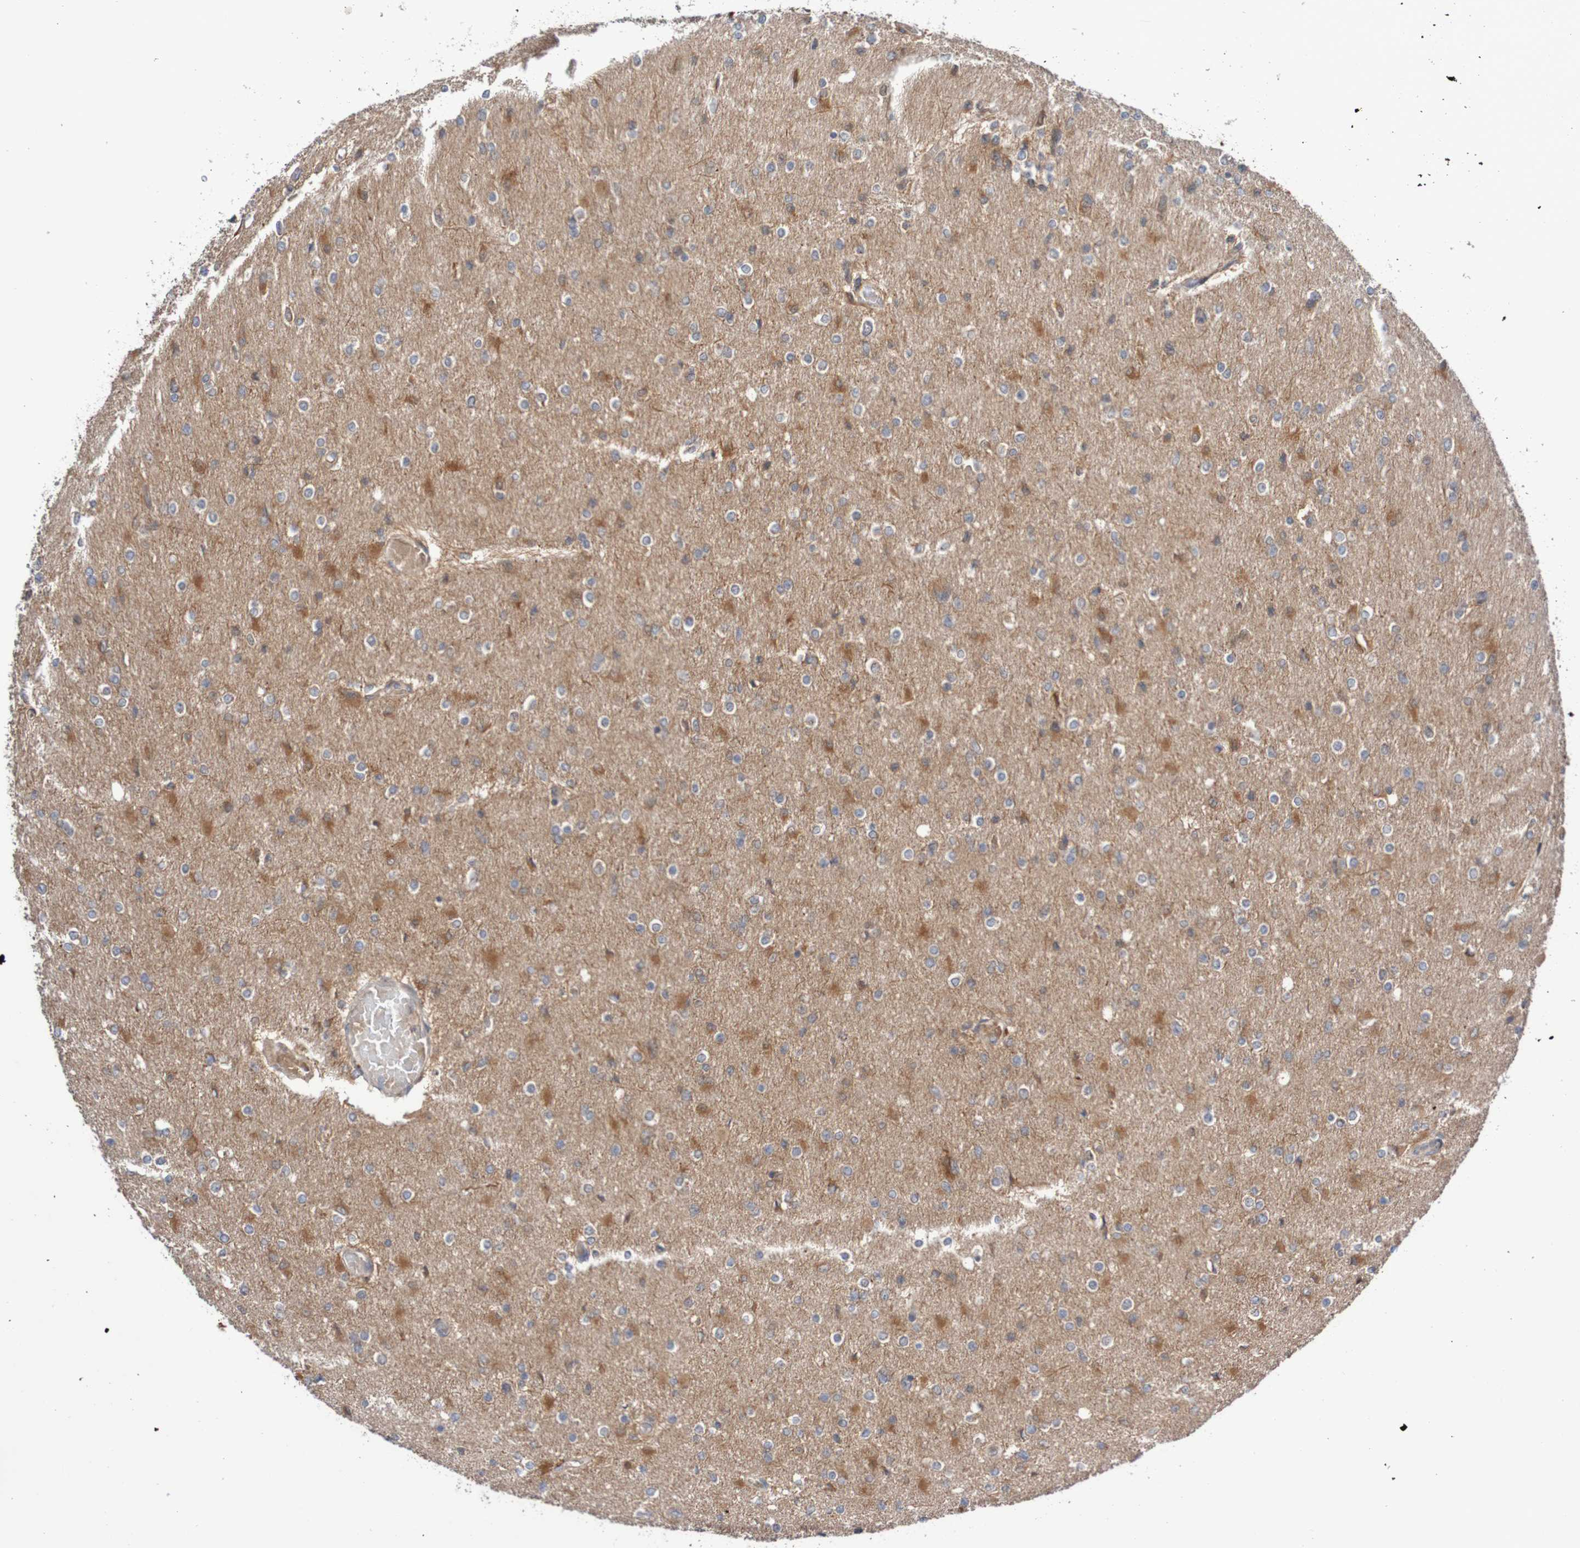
{"staining": {"intensity": "negative", "quantity": "none", "location": "none"}, "tissue": "glioma", "cell_type": "Tumor cells", "image_type": "cancer", "snomed": [{"axis": "morphology", "description": "Glioma, malignant, High grade"}, {"axis": "topography", "description": "Cerebral cortex"}], "caption": "This is an immunohistochemistry (IHC) image of glioma. There is no positivity in tumor cells.", "gene": "PHPT1", "patient": {"sex": "female", "age": 36}}